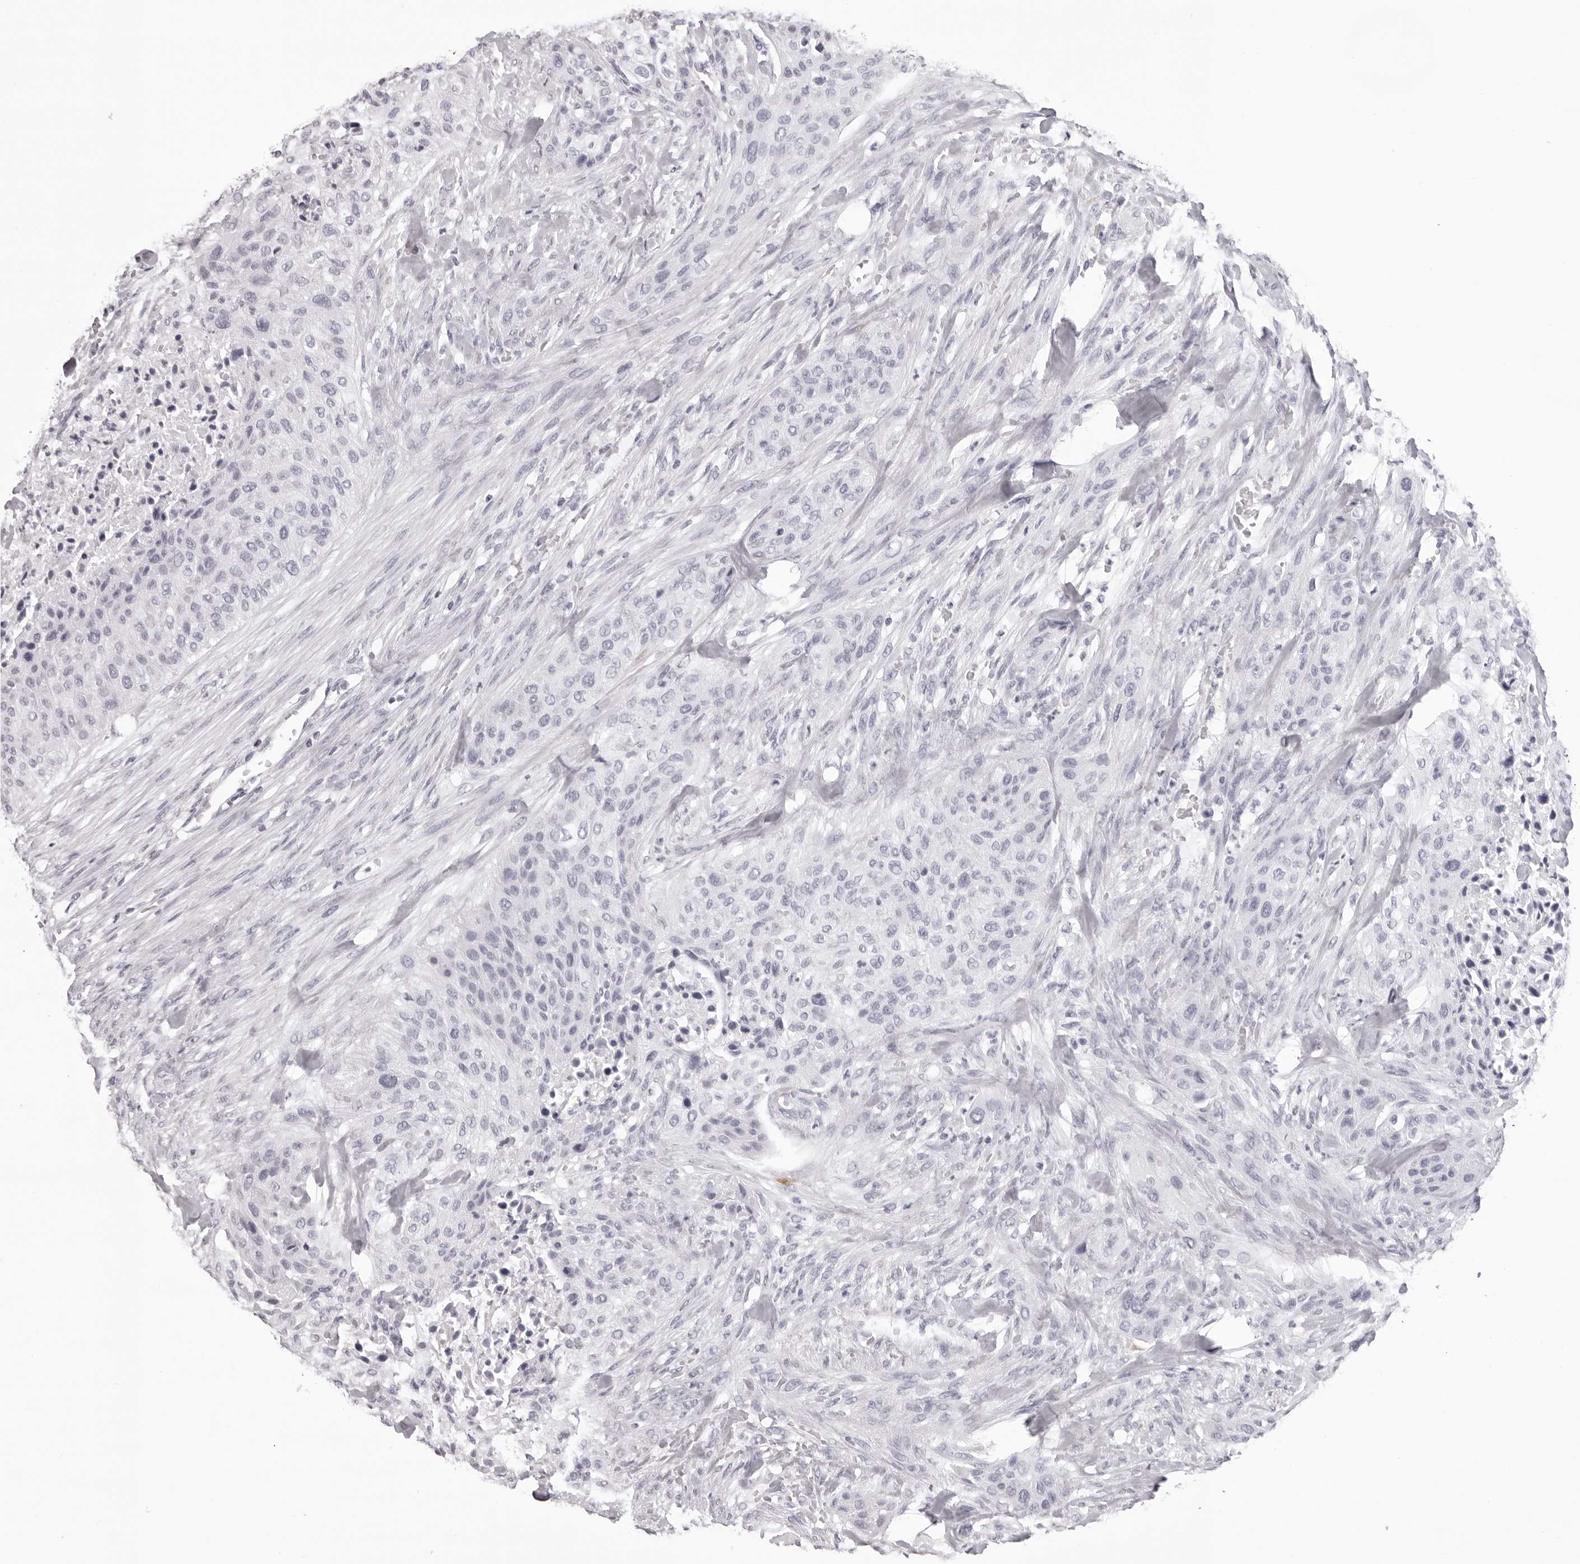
{"staining": {"intensity": "negative", "quantity": "none", "location": "none"}, "tissue": "urothelial cancer", "cell_type": "Tumor cells", "image_type": "cancer", "snomed": [{"axis": "morphology", "description": "Urothelial carcinoma, High grade"}, {"axis": "topography", "description": "Urinary bladder"}], "caption": "Immunohistochemical staining of human urothelial carcinoma (high-grade) demonstrates no significant expression in tumor cells. (Immunohistochemistry (ihc), brightfield microscopy, high magnification).", "gene": "CST1", "patient": {"sex": "male", "age": 35}}